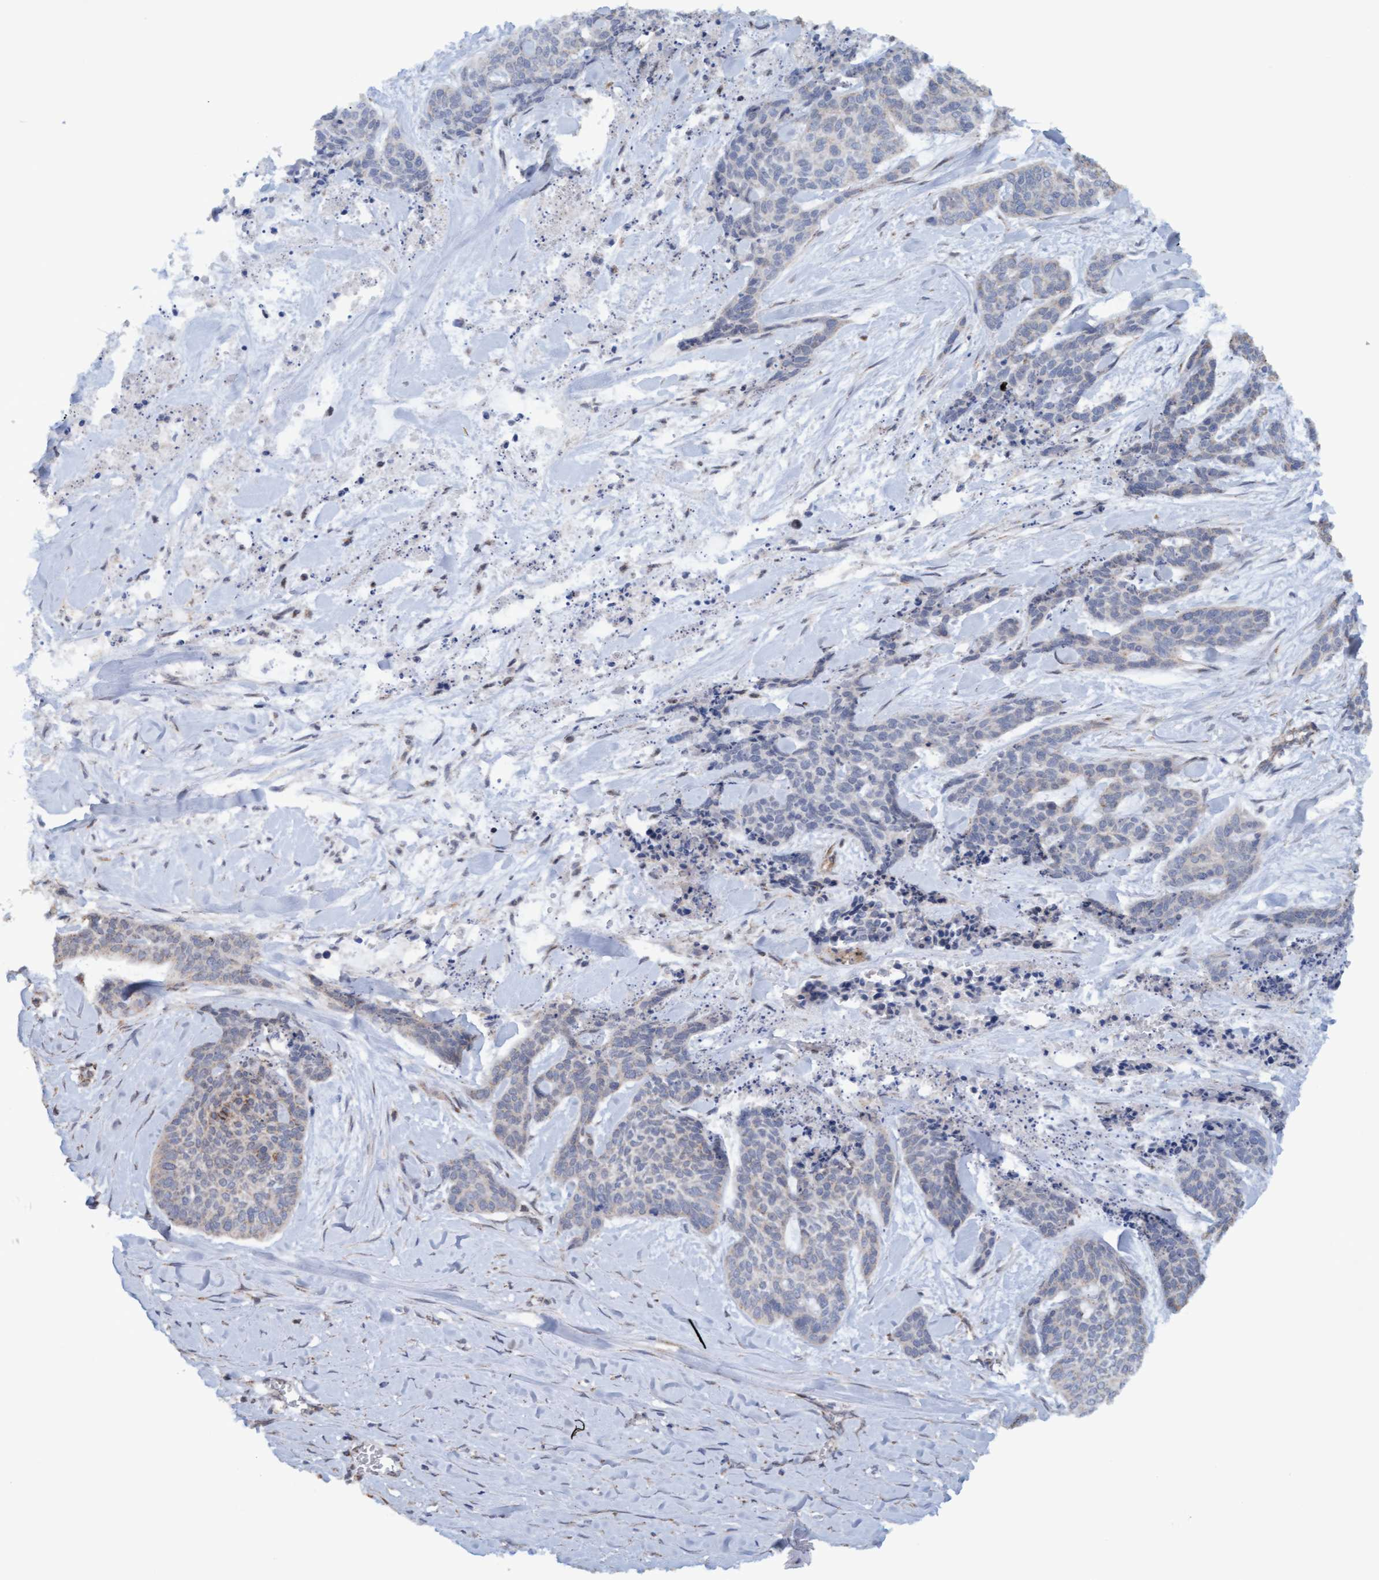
{"staining": {"intensity": "negative", "quantity": "none", "location": "none"}, "tissue": "skin cancer", "cell_type": "Tumor cells", "image_type": "cancer", "snomed": [{"axis": "morphology", "description": "Basal cell carcinoma"}, {"axis": "topography", "description": "Skin"}], "caption": "Basal cell carcinoma (skin) was stained to show a protein in brown. There is no significant staining in tumor cells. (Stains: DAB (3,3'-diaminobenzidine) immunohistochemistry (IHC) with hematoxylin counter stain, Microscopy: brightfield microscopy at high magnification).", "gene": "MGLL", "patient": {"sex": "female", "age": 64}}